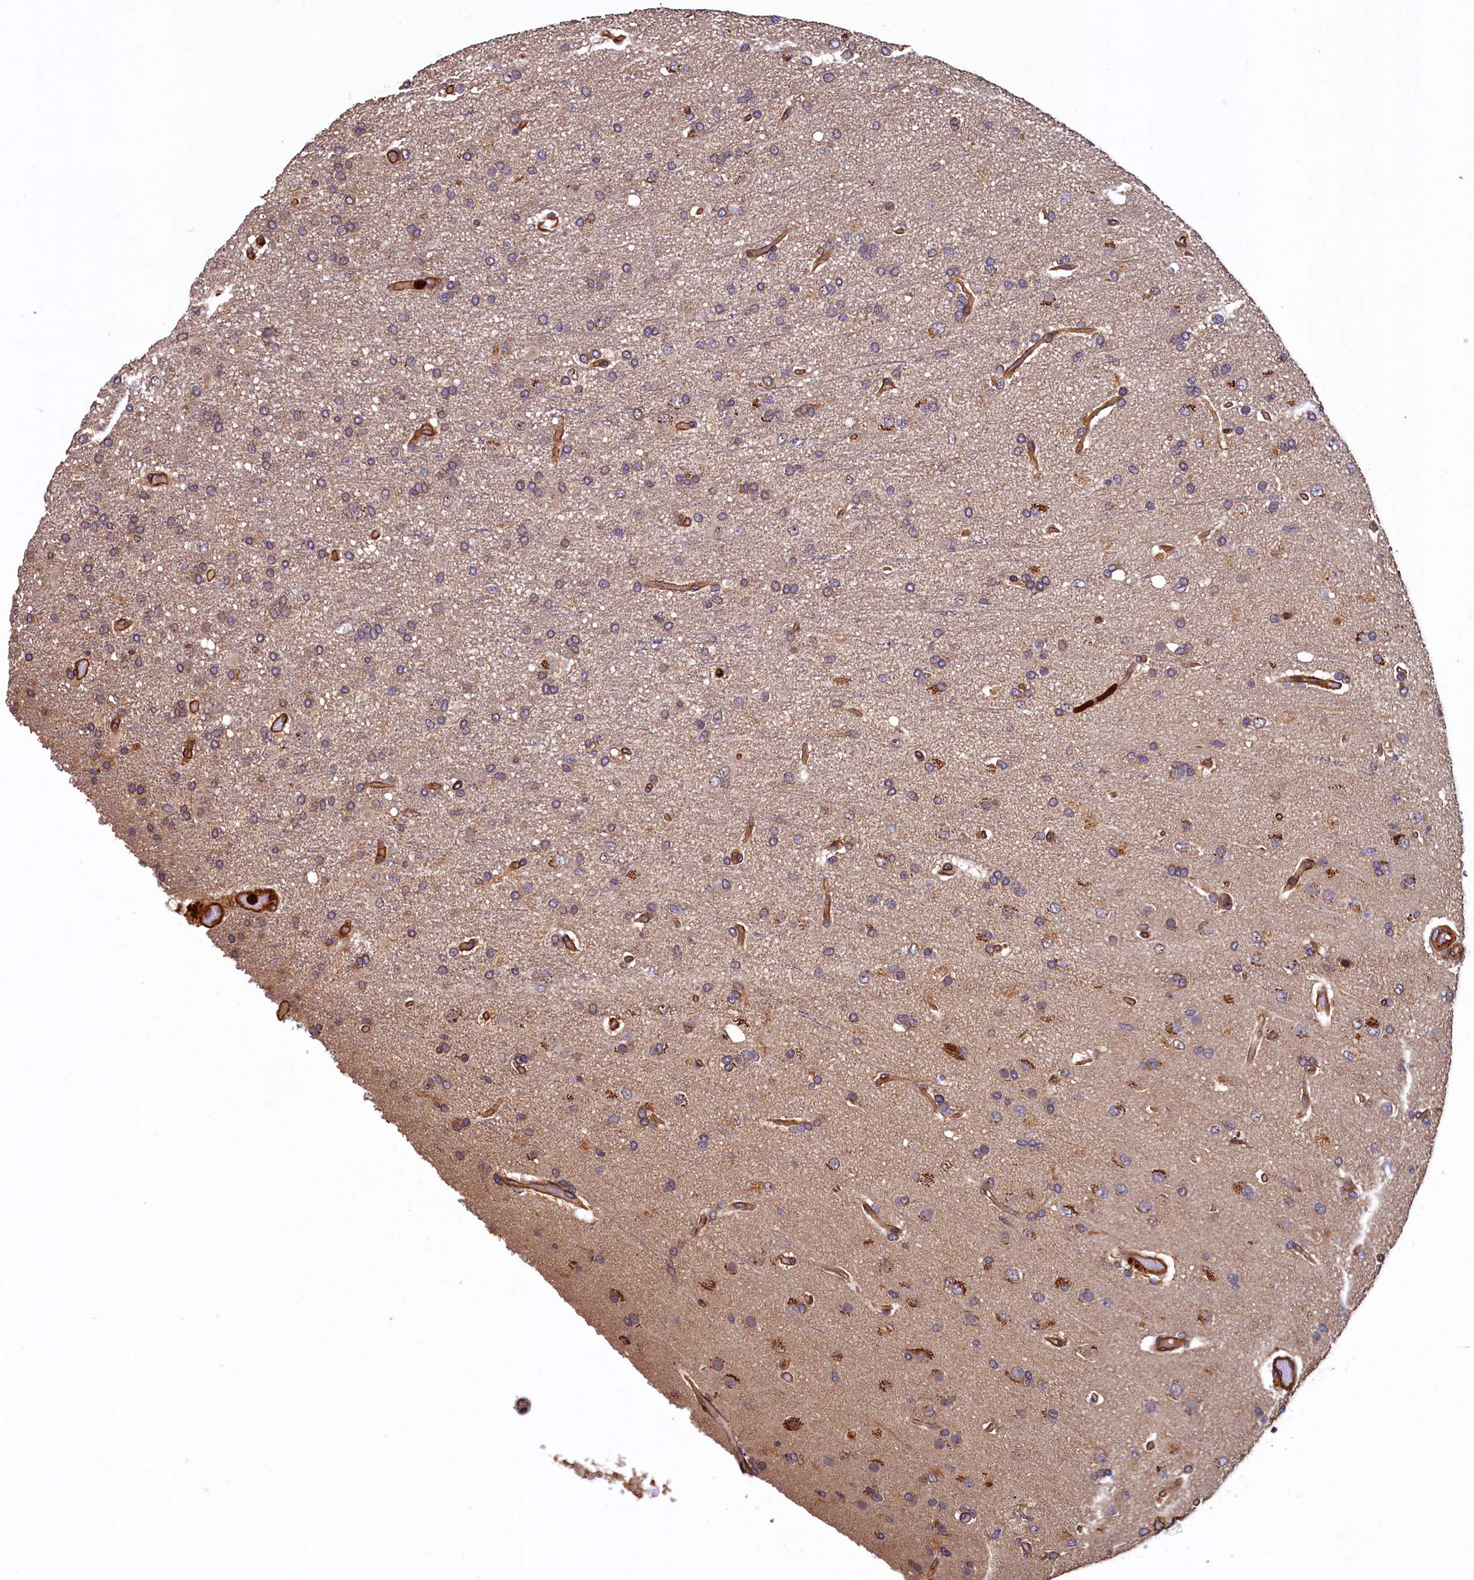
{"staining": {"intensity": "negative", "quantity": "none", "location": "none"}, "tissue": "glioma", "cell_type": "Tumor cells", "image_type": "cancer", "snomed": [{"axis": "morphology", "description": "Glioma, malignant, High grade"}, {"axis": "topography", "description": "Brain"}], "caption": "A photomicrograph of human malignant glioma (high-grade) is negative for staining in tumor cells.", "gene": "CCDC102B", "patient": {"sex": "female", "age": 74}}